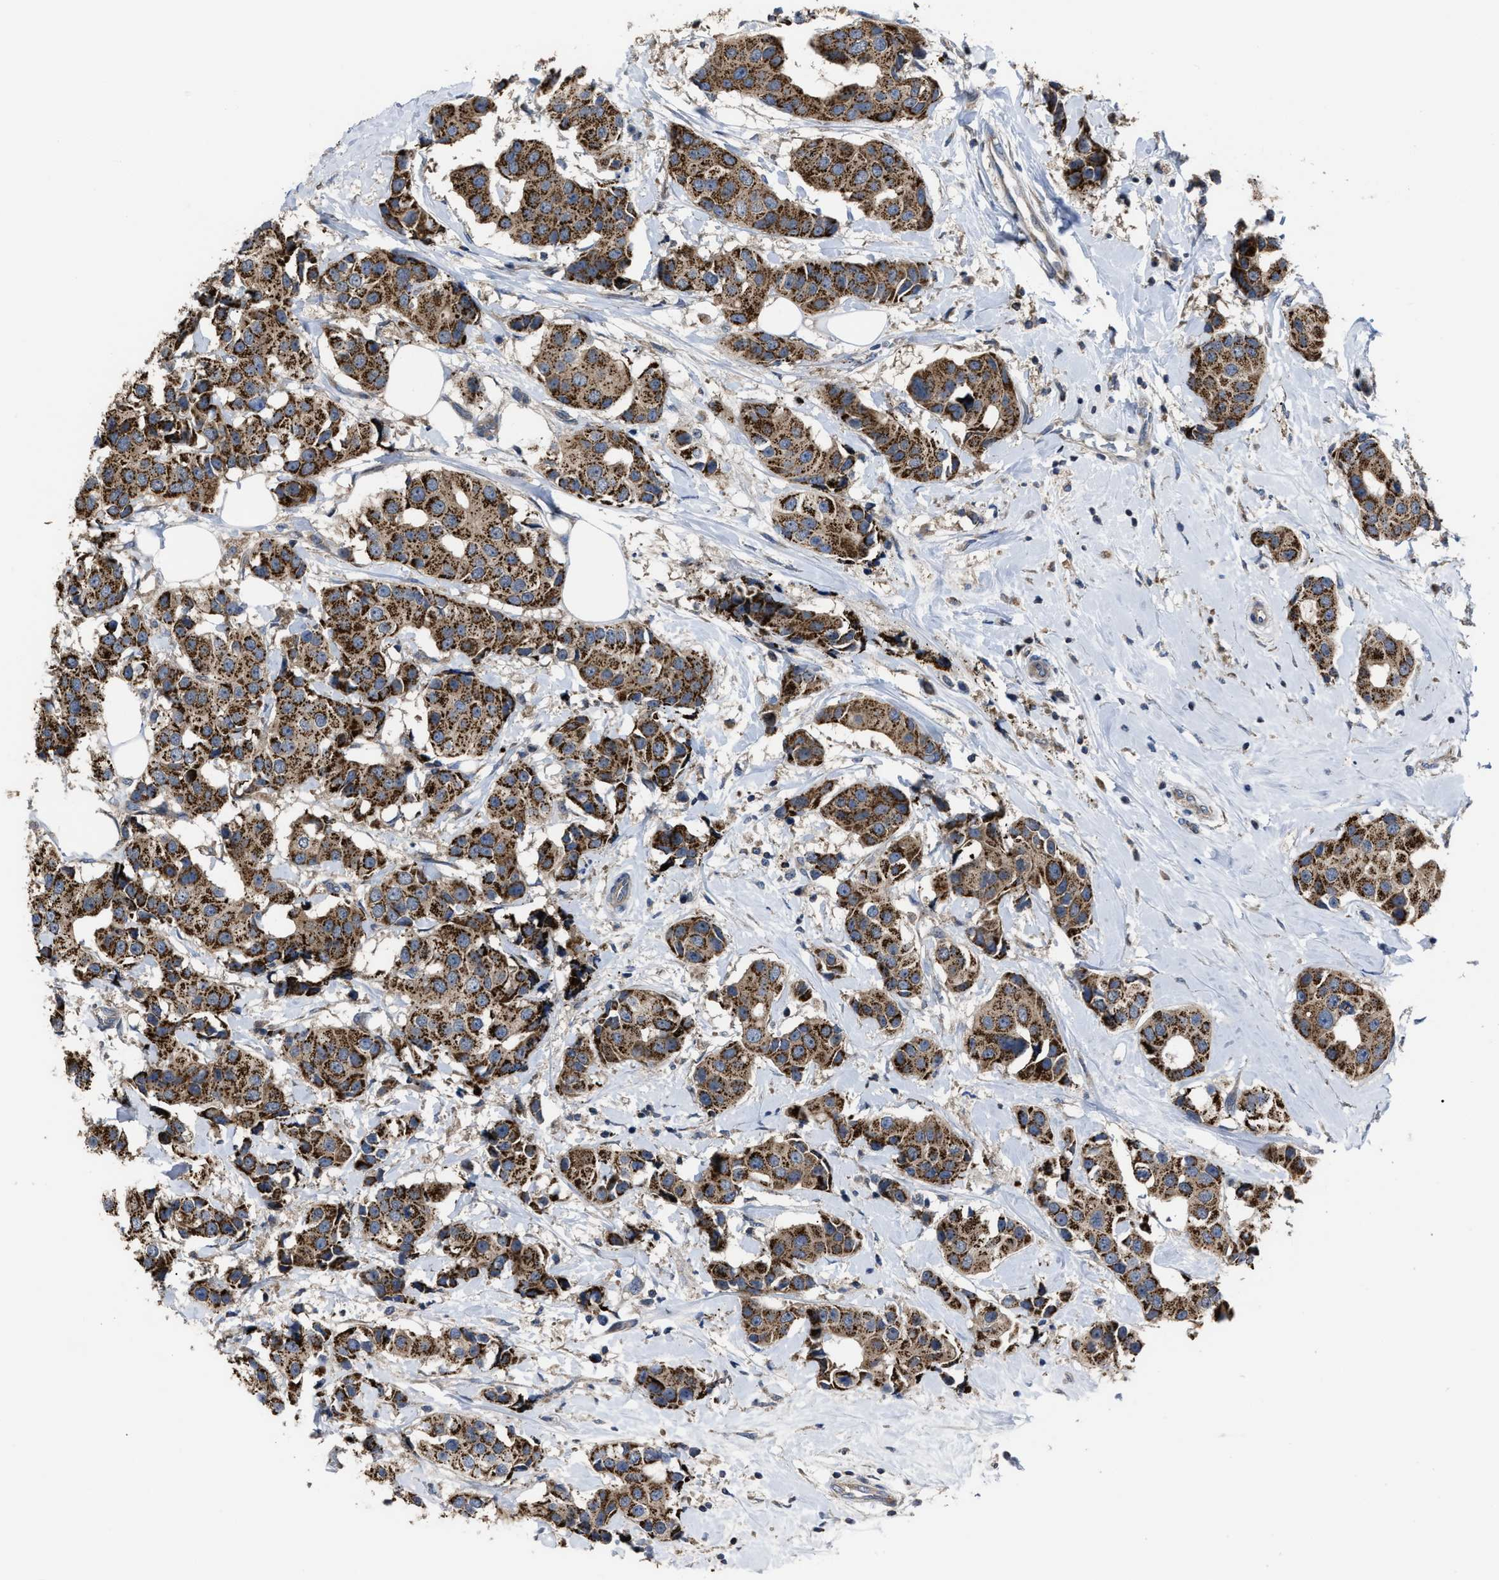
{"staining": {"intensity": "moderate", "quantity": ">75%", "location": "cytoplasmic/membranous"}, "tissue": "breast cancer", "cell_type": "Tumor cells", "image_type": "cancer", "snomed": [{"axis": "morphology", "description": "Normal tissue, NOS"}, {"axis": "morphology", "description": "Duct carcinoma"}, {"axis": "topography", "description": "Breast"}], "caption": "There is medium levels of moderate cytoplasmic/membranous staining in tumor cells of invasive ductal carcinoma (breast), as demonstrated by immunohistochemical staining (brown color).", "gene": "PASK", "patient": {"sex": "female", "age": 39}}